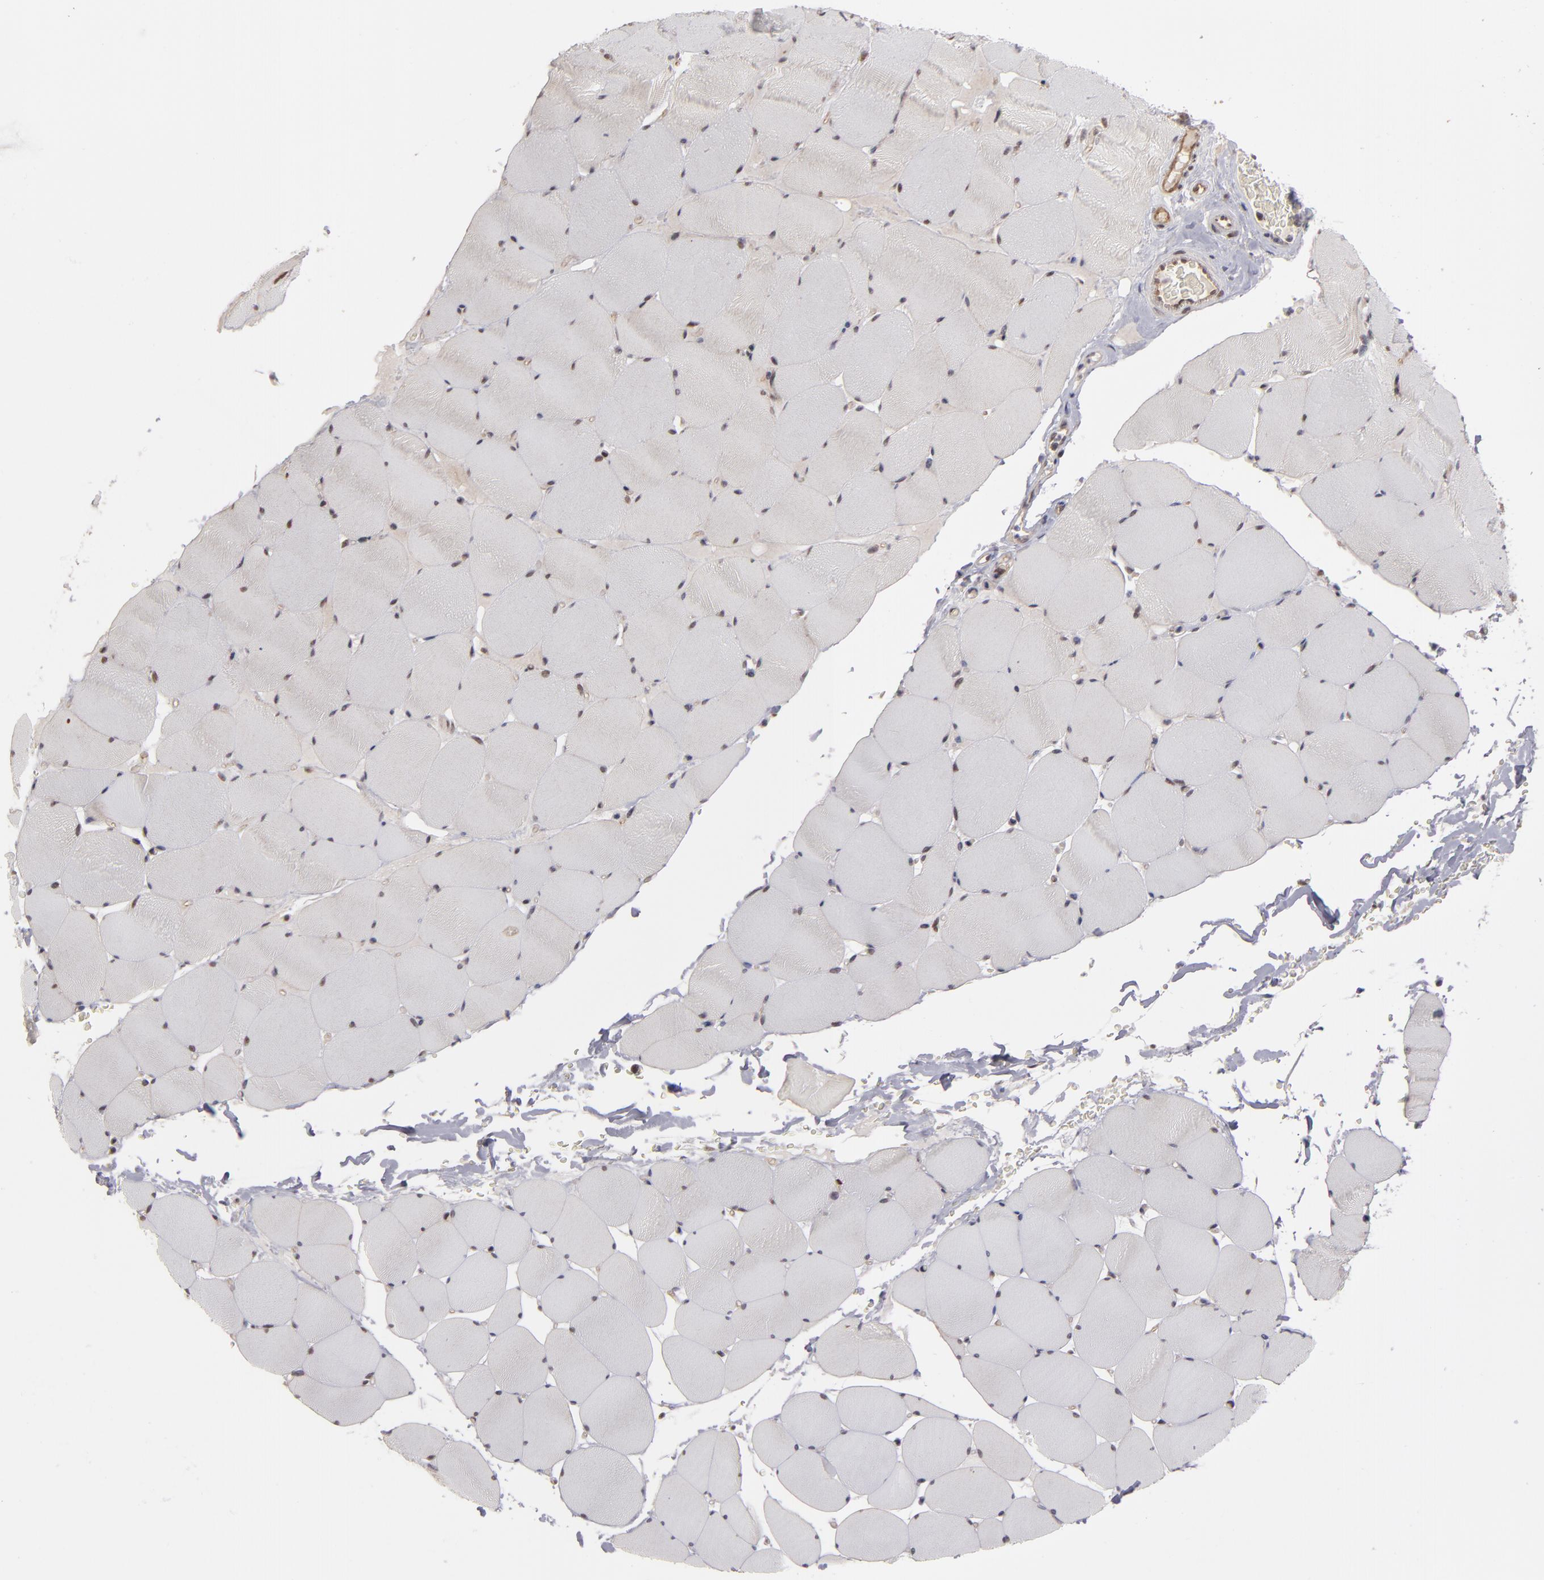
{"staining": {"intensity": "weak", "quantity": ">75%", "location": "cytoplasmic/membranous,nuclear"}, "tissue": "skeletal muscle", "cell_type": "Myocytes", "image_type": "normal", "snomed": [{"axis": "morphology", "description": "Normal tissue, NOS"}, {"axis": "topography", "description": "Skeletal muscle"}], "caption": "Human skeletal muscle stained for a protein (brown) exhibits weak cytoplasmic/membranous,nuclear positive positivity in about >75% of myocytes.", "gene": "ZNF75A", "patient": {"sex": "male", "age": 62}}